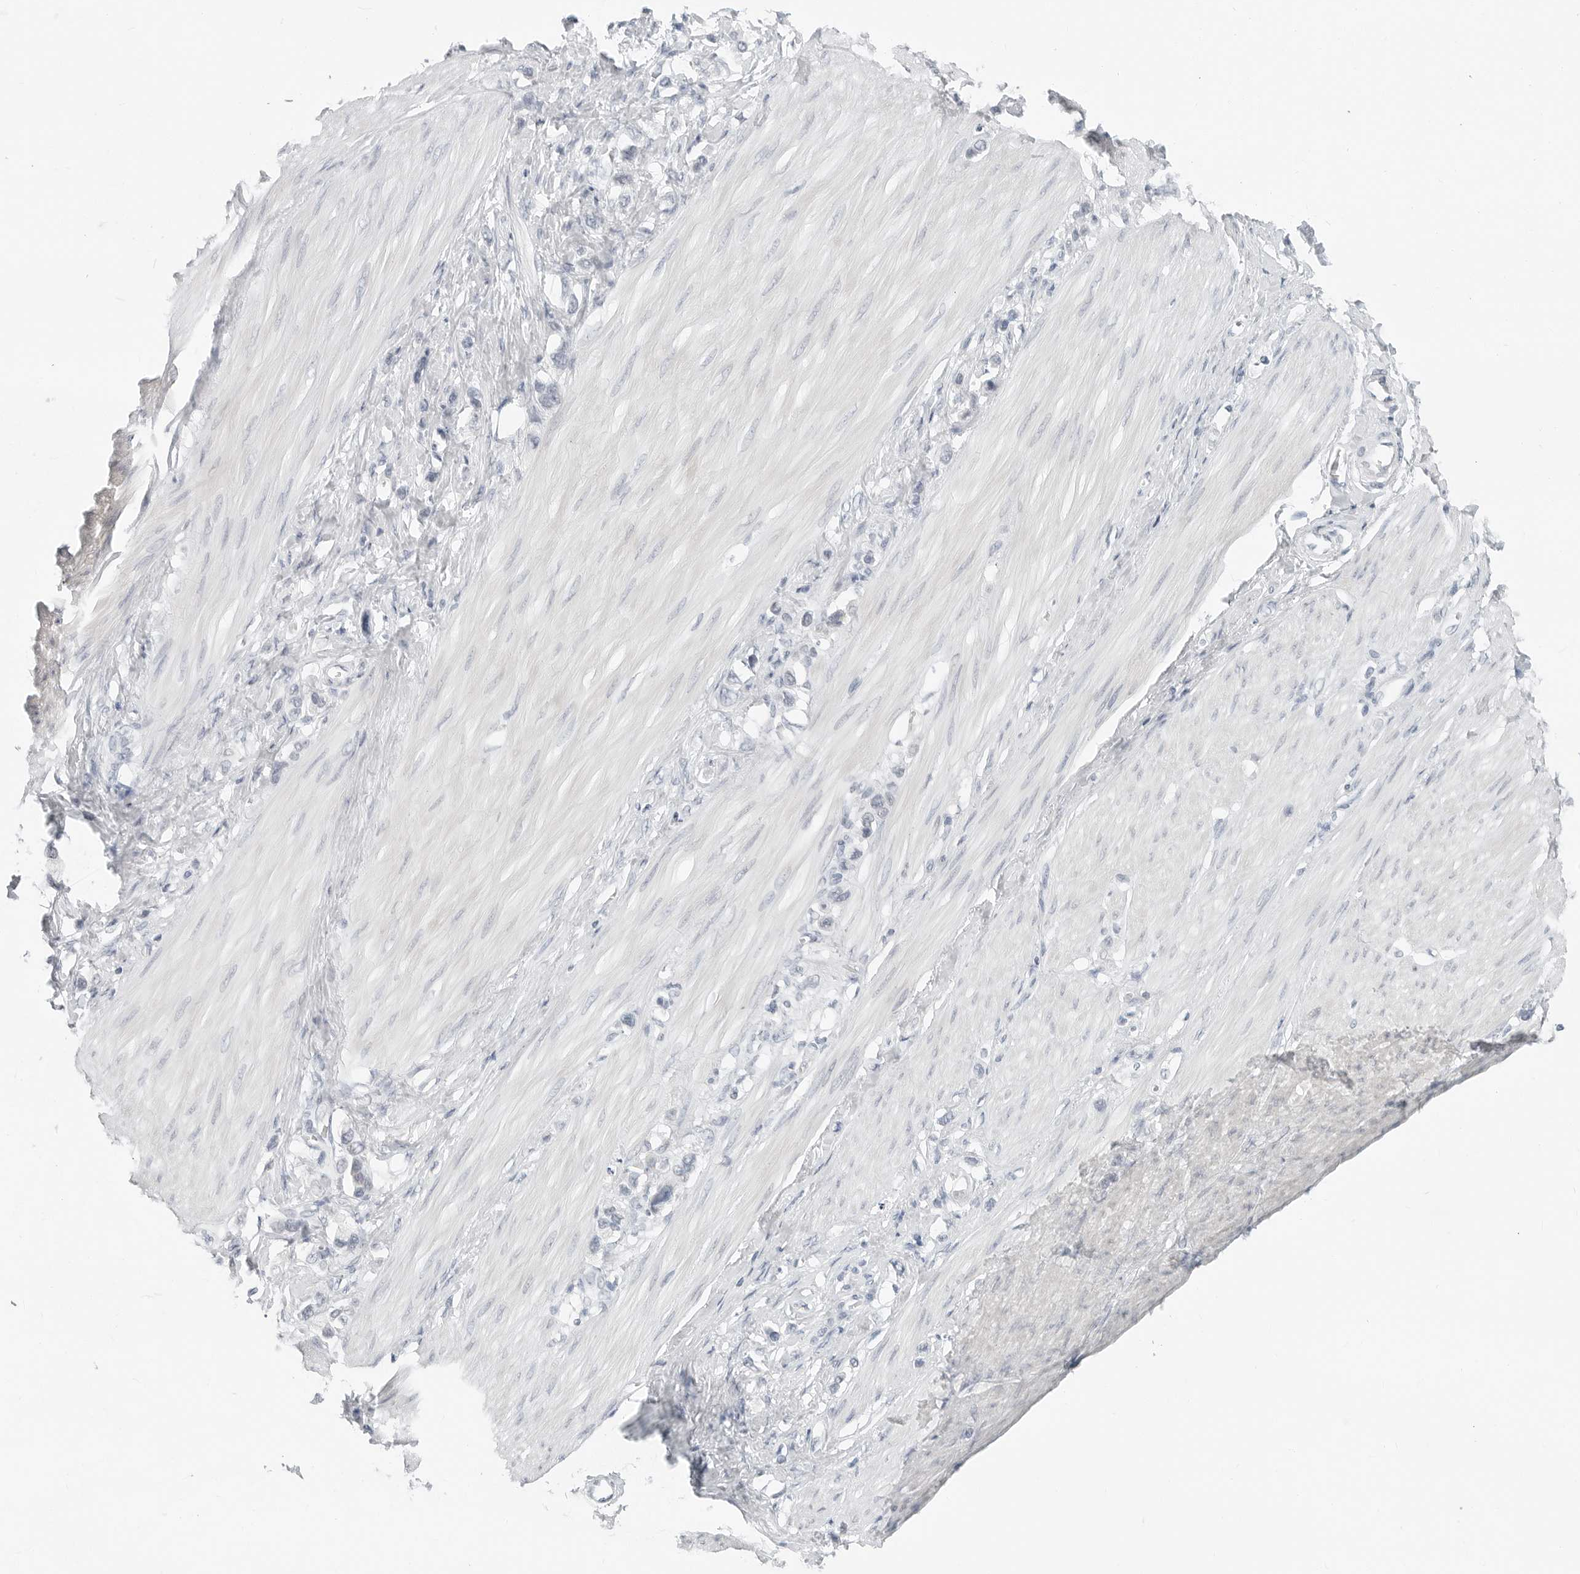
{"staining": {"intensity": "negative", "quantity": "none", "location": "none"}, "tissue": "stomach cancer", "cell_type": "Tumor cells", "image_type": "cancer", "snomed": [{"axis": "morphology", "description": "Adenocarcinoma, NOS"}, {"axis": "topography", "description": "Stomach"}], "caption": "Immunohistochemistry of human adenocarcinoma (stomach) exhibits no staining in tumor cells.", "gene": "XIRP1", "patient": {"sex": "female", "age": 65}}